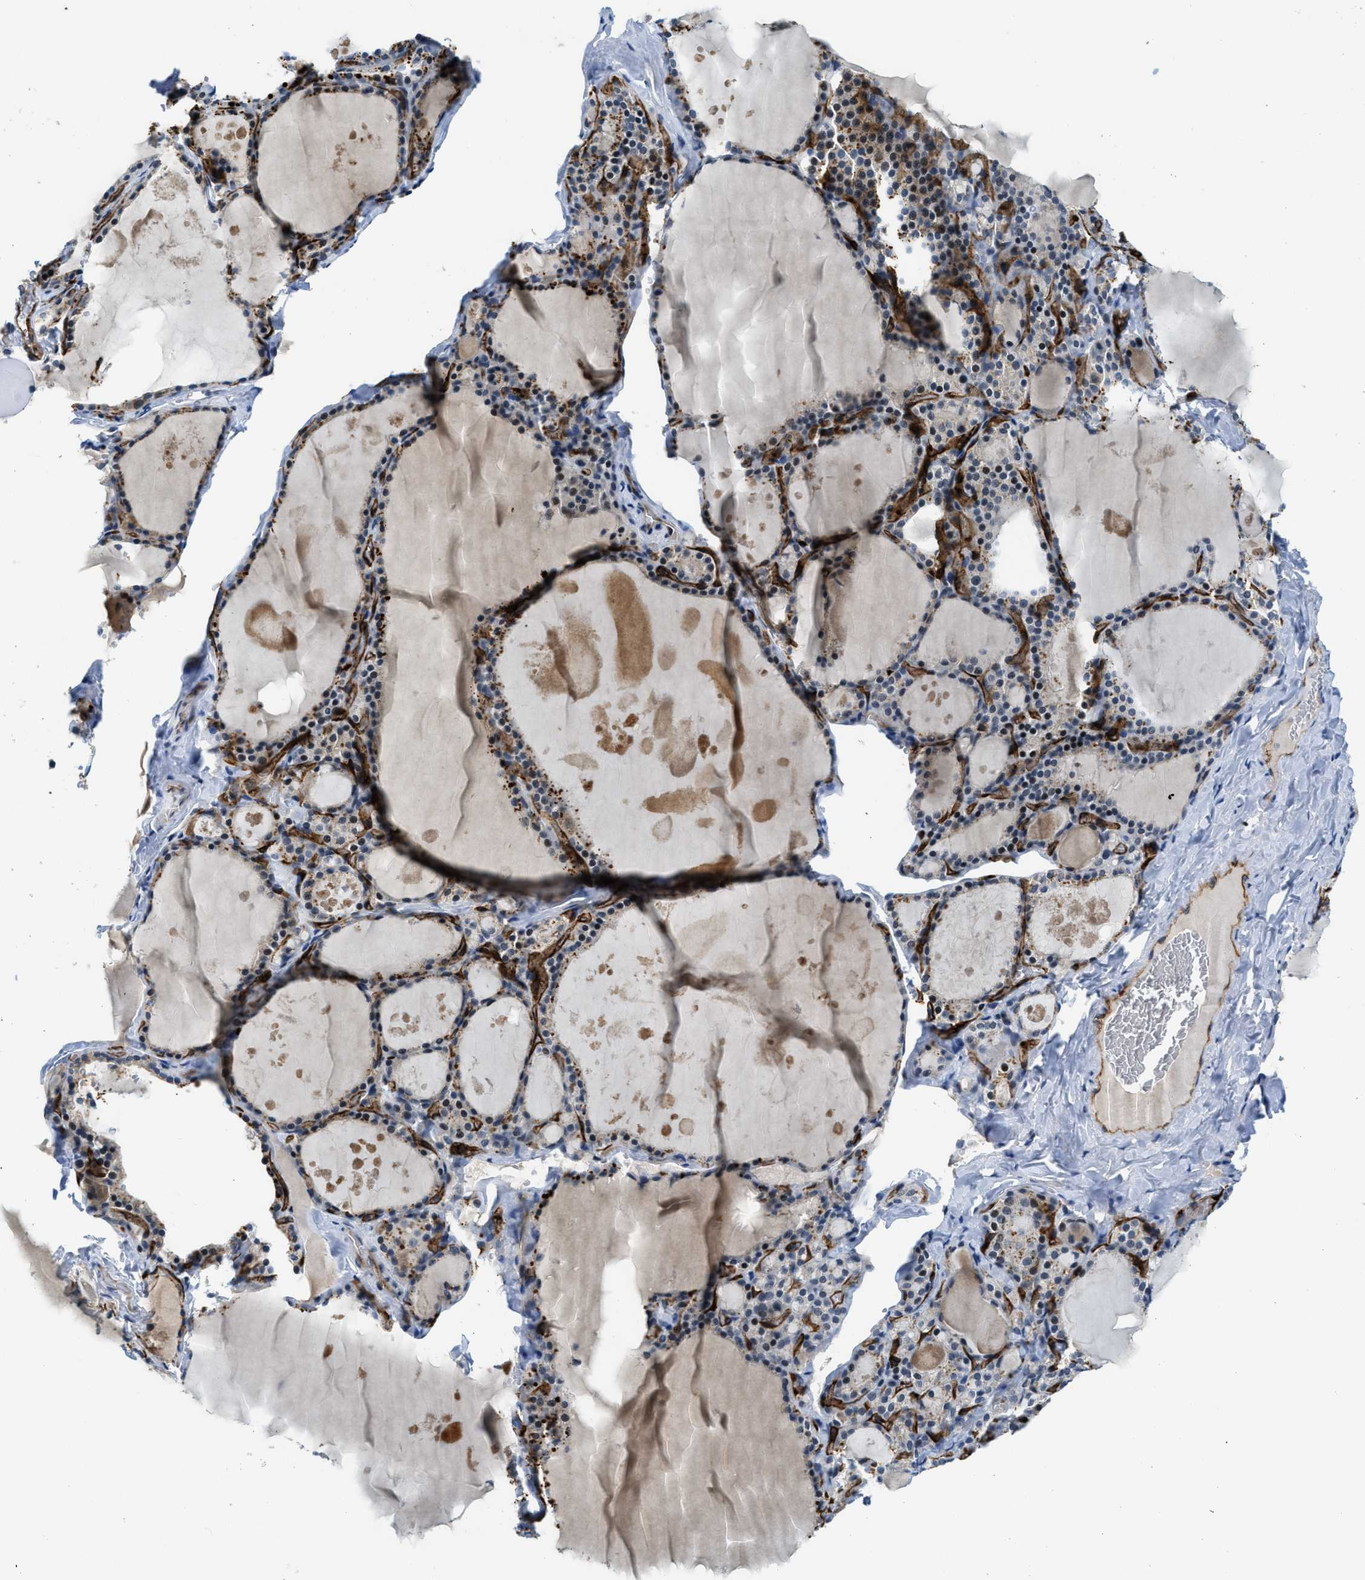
{"staining": {"intensity": "weak", "quantity": "<25%", "location": "cytoplasmic/membranous"}, "tissue": "thyroid gland", "cell_type": "Glandular cells", "image_type": "normal", "snomed": [{"axis": "morphology", "description": "Normal tissue, NOS"}, {"axis": "topography", "description": "Thyroid gland"}], "caption": "A high-resolution micrograph shows immunohistochemistry staining of normal thyroid gland, which demonstrates no significant positivity in glandular cells.", "gene": "SLCO2A1", "patient": {"sex": "male", "age": 56}}